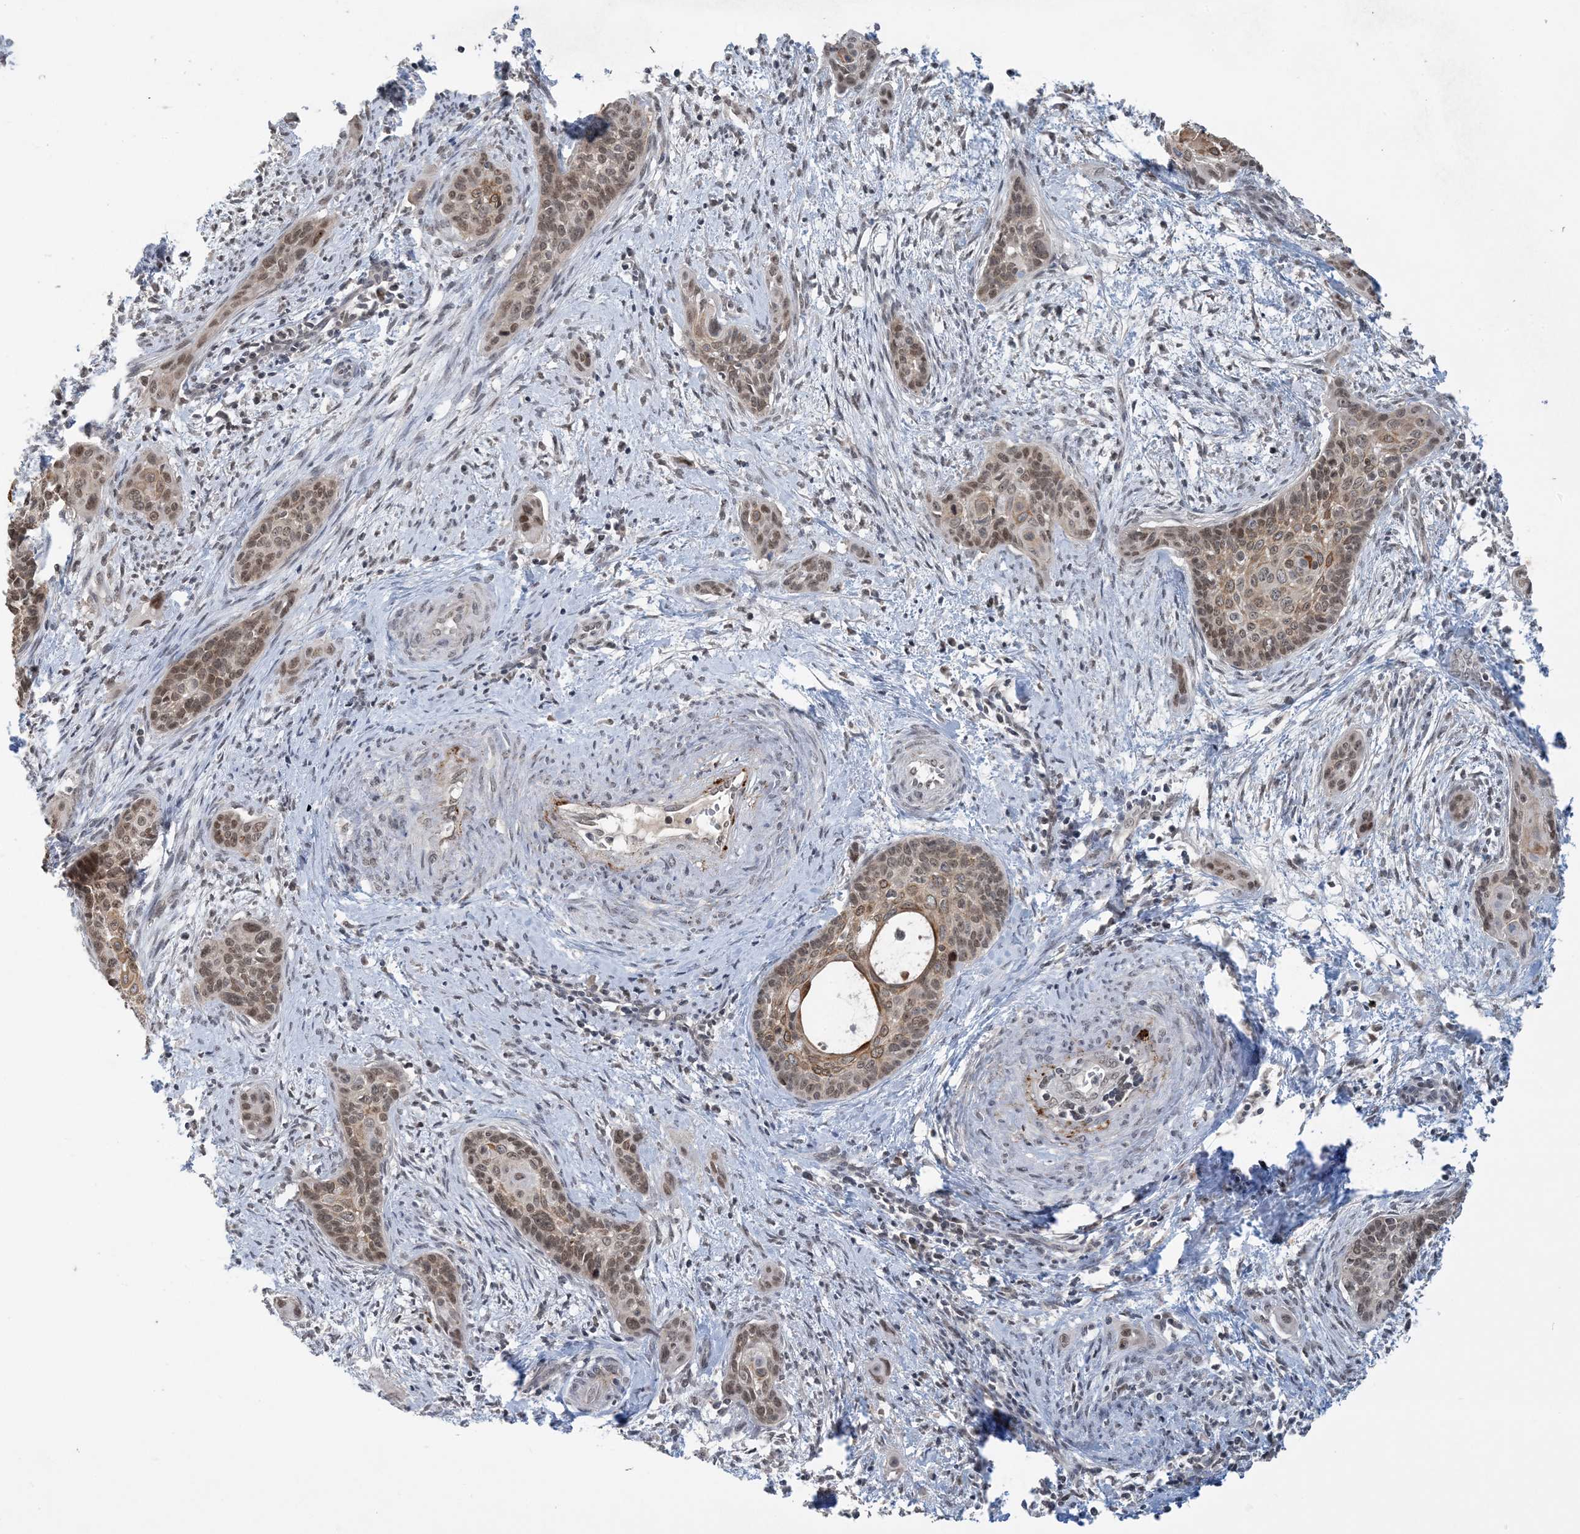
{"staining": {"intensity": "moderate", "quantity": ">75%", "location": "cytoplasmic/membranous,nuclear"}, "tissue": "cervical cancer", "cell_type": "Tumor cells", "image_type": "cancer", "snomed": [{"axis": "morphology", "description": "Squamous cell carcinoma, NOS"}, {"axis": "topography", "description": "Cervix"}], "caption": "Brown immunohistochemical staining in human cervical squamous cell carcinoma exhibits moderate cytoplasmic/membranous and nuclear positivity in about >75% of tumor cells.", "gene": "ACYP2", "patient": {"sex": "female", "age": 33}}